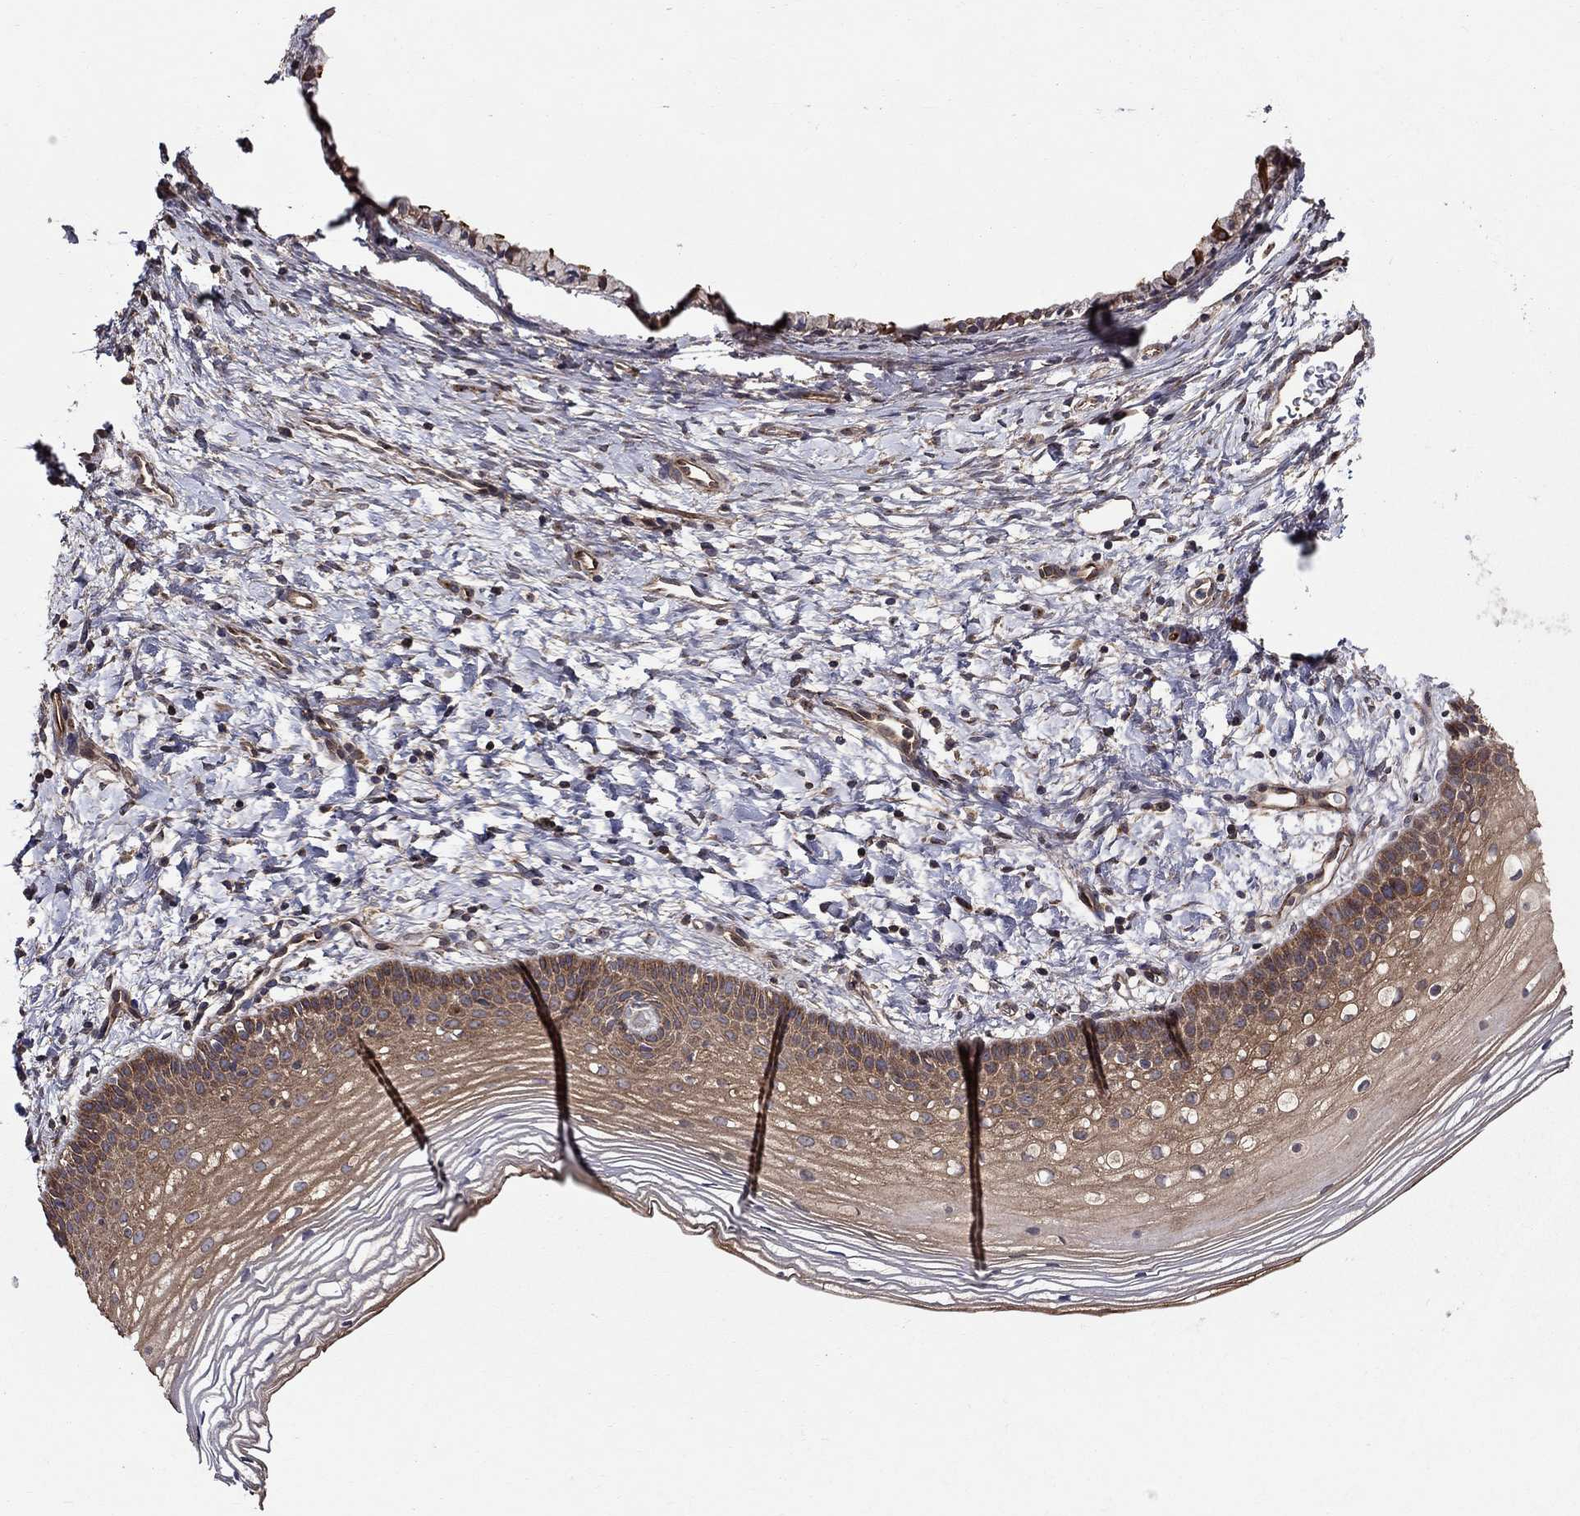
{"staining": {"intensity": "moderate", "quantity": "25%-75%", "location": "cytoplasmic/membranous"}, "tissue": "cervix", "cell_type": "Glandular cells", "image_type": "normal", "snomed": [{"axis": "morphology", "description": "Normal tissue, NOS"}, {"axis": "topography", "description": "Cervix"}], "caption": "Brown immunohistochemical staining in normal cervix exhibits moderate cytoplasmic/membranous staining in about 25%-75% of glandular cells.", "gene": "BMERB1", "patient": {"sex": "female", "age": 39}}